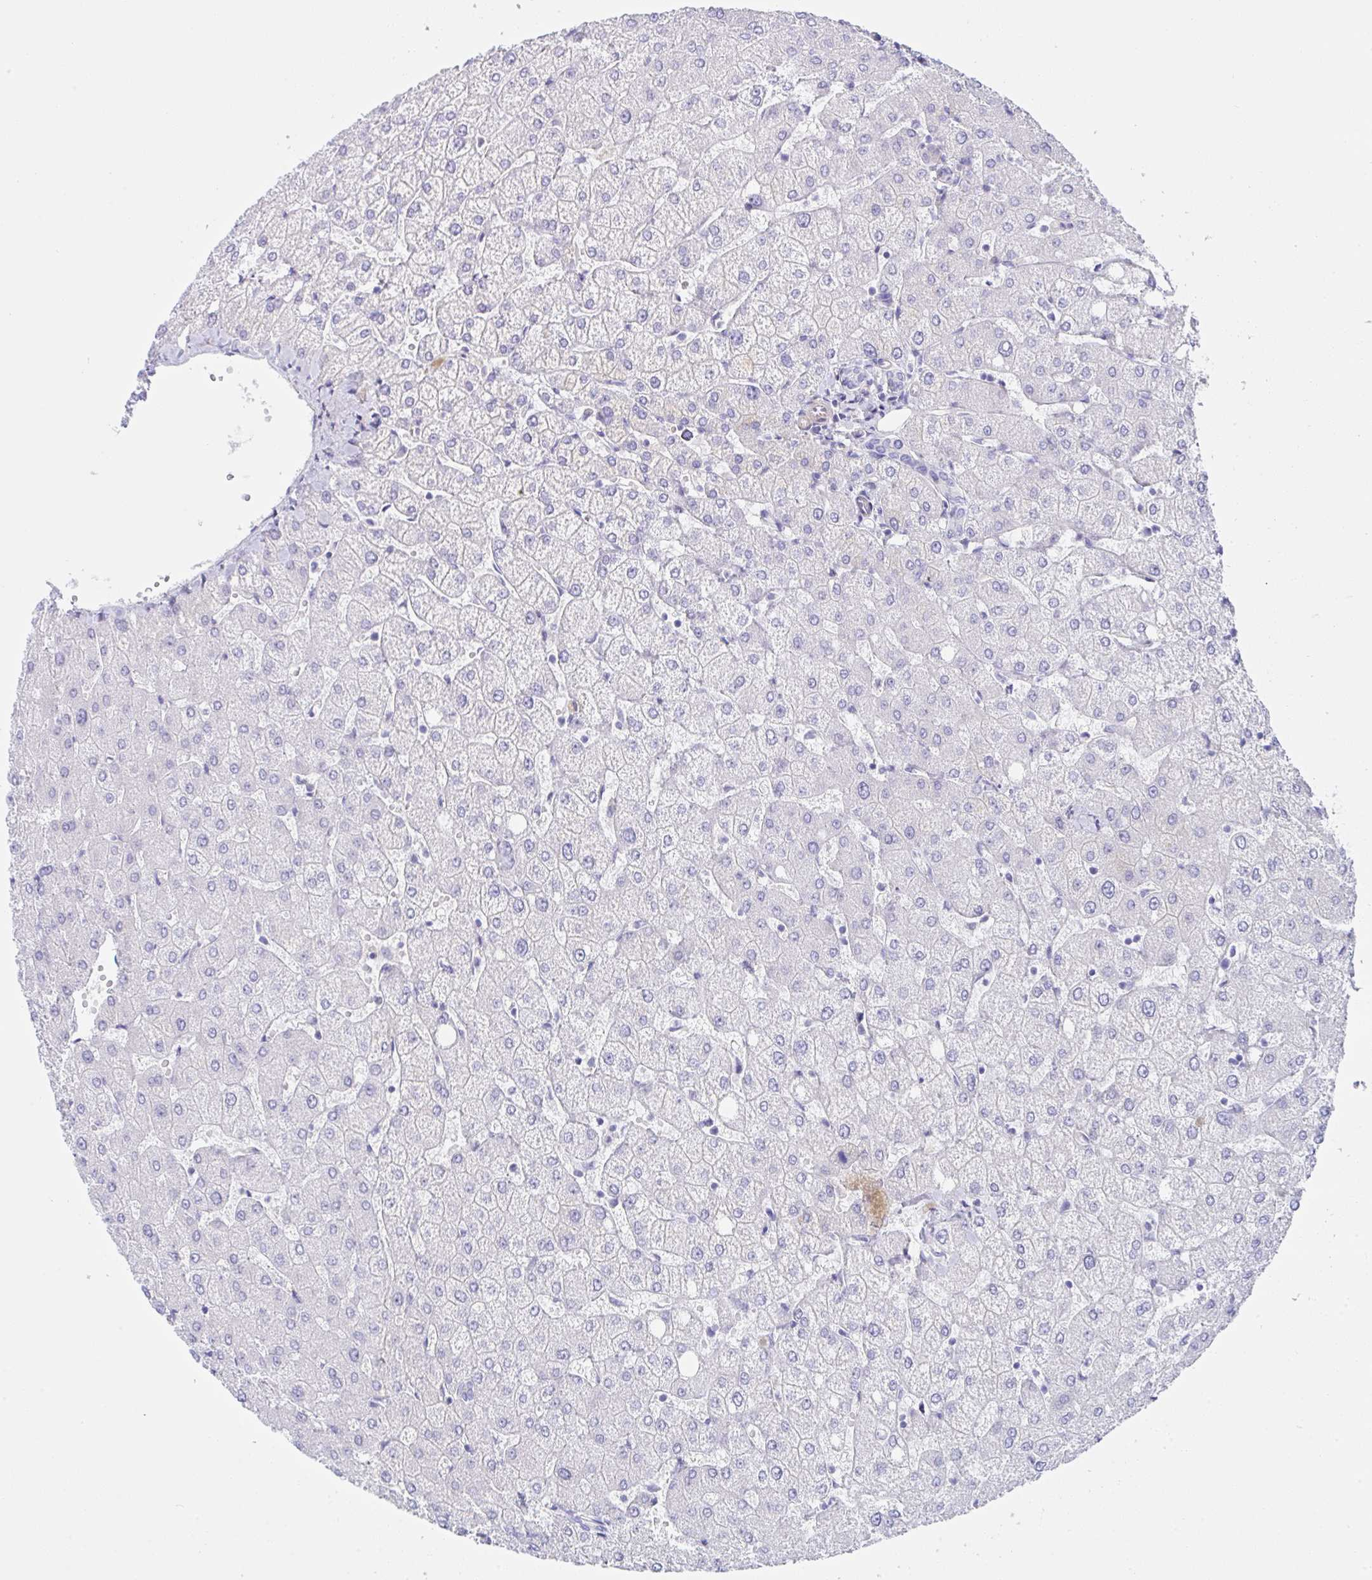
{"staining": {"intensity": "negative", "quantity": "none", "location": "none"}, "tissue": "liver", "cell_type": "Cholangiocytes", "image_type": "normal", "snomed": [{"axis": "morphology", "description": "Normal tissue, NOS"}, {"axis": "topography", "description": "Liver"}], "caption": "Immunohistochemistry (IHC) image of benign liver: liver stained with DAB (3,3'-diaminobenzidine) demonstrates no significant protein expression in cholangiocytes.", "gene": "ZNF713", "patient": {"sex": "female", "age": 54}}